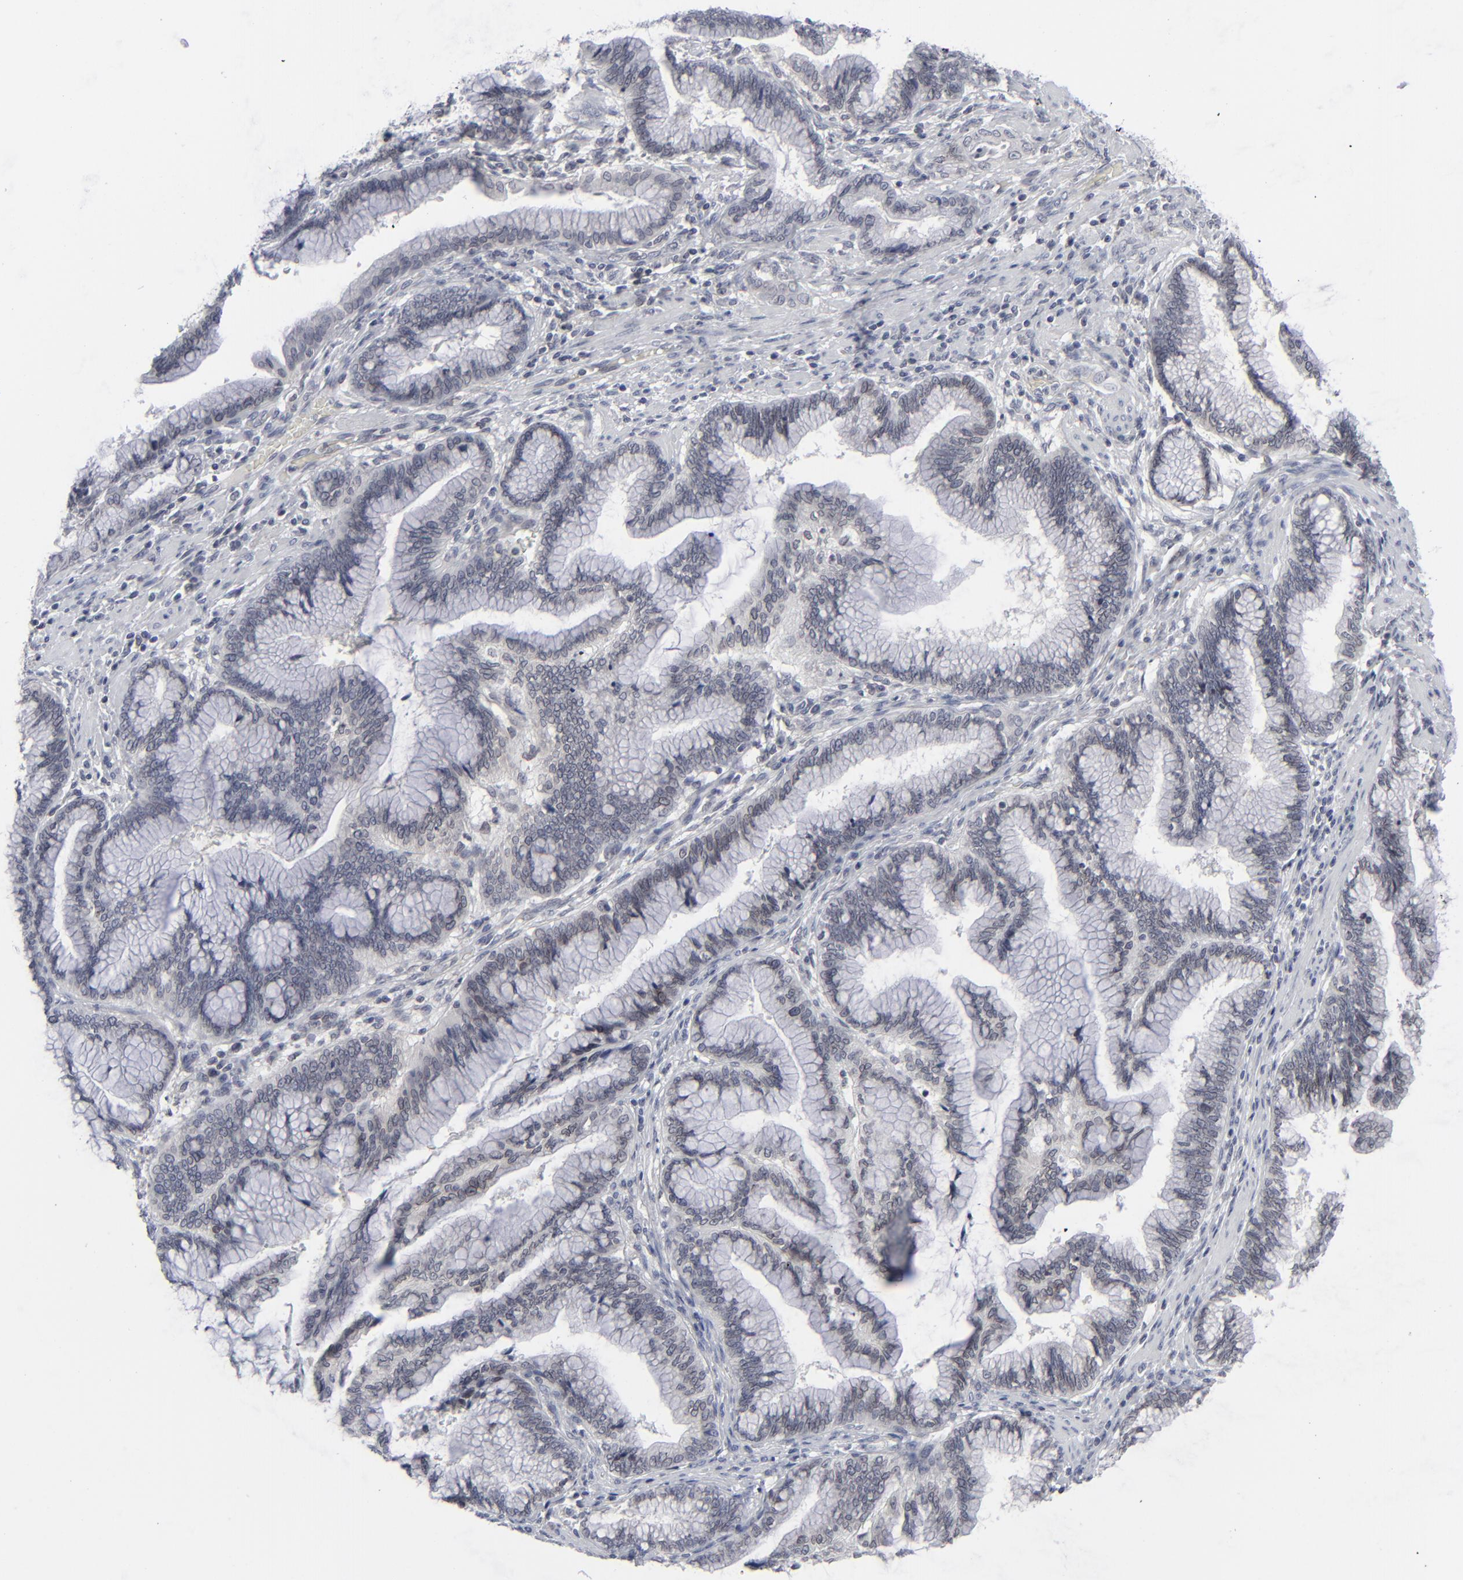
{"staining": {"intensity": "negative", "quantity": "none", "location": "none"}, "tissue": "pancreatic cancer", "cell_type": "Tumor cells", "image_type": "cancer", "snomed": [{"axis": "morphology", "description": "Adenocarcinoma, NOS"}, {"axis": "topography", "description": "Pancreas"}], "caption": "Human pancreatic adenocarcinoma stained for a protein using IHC demonstrates no staining in tumor cells.", "gene": "NUP88", "patient": {"sex": "female", "age": 64}}